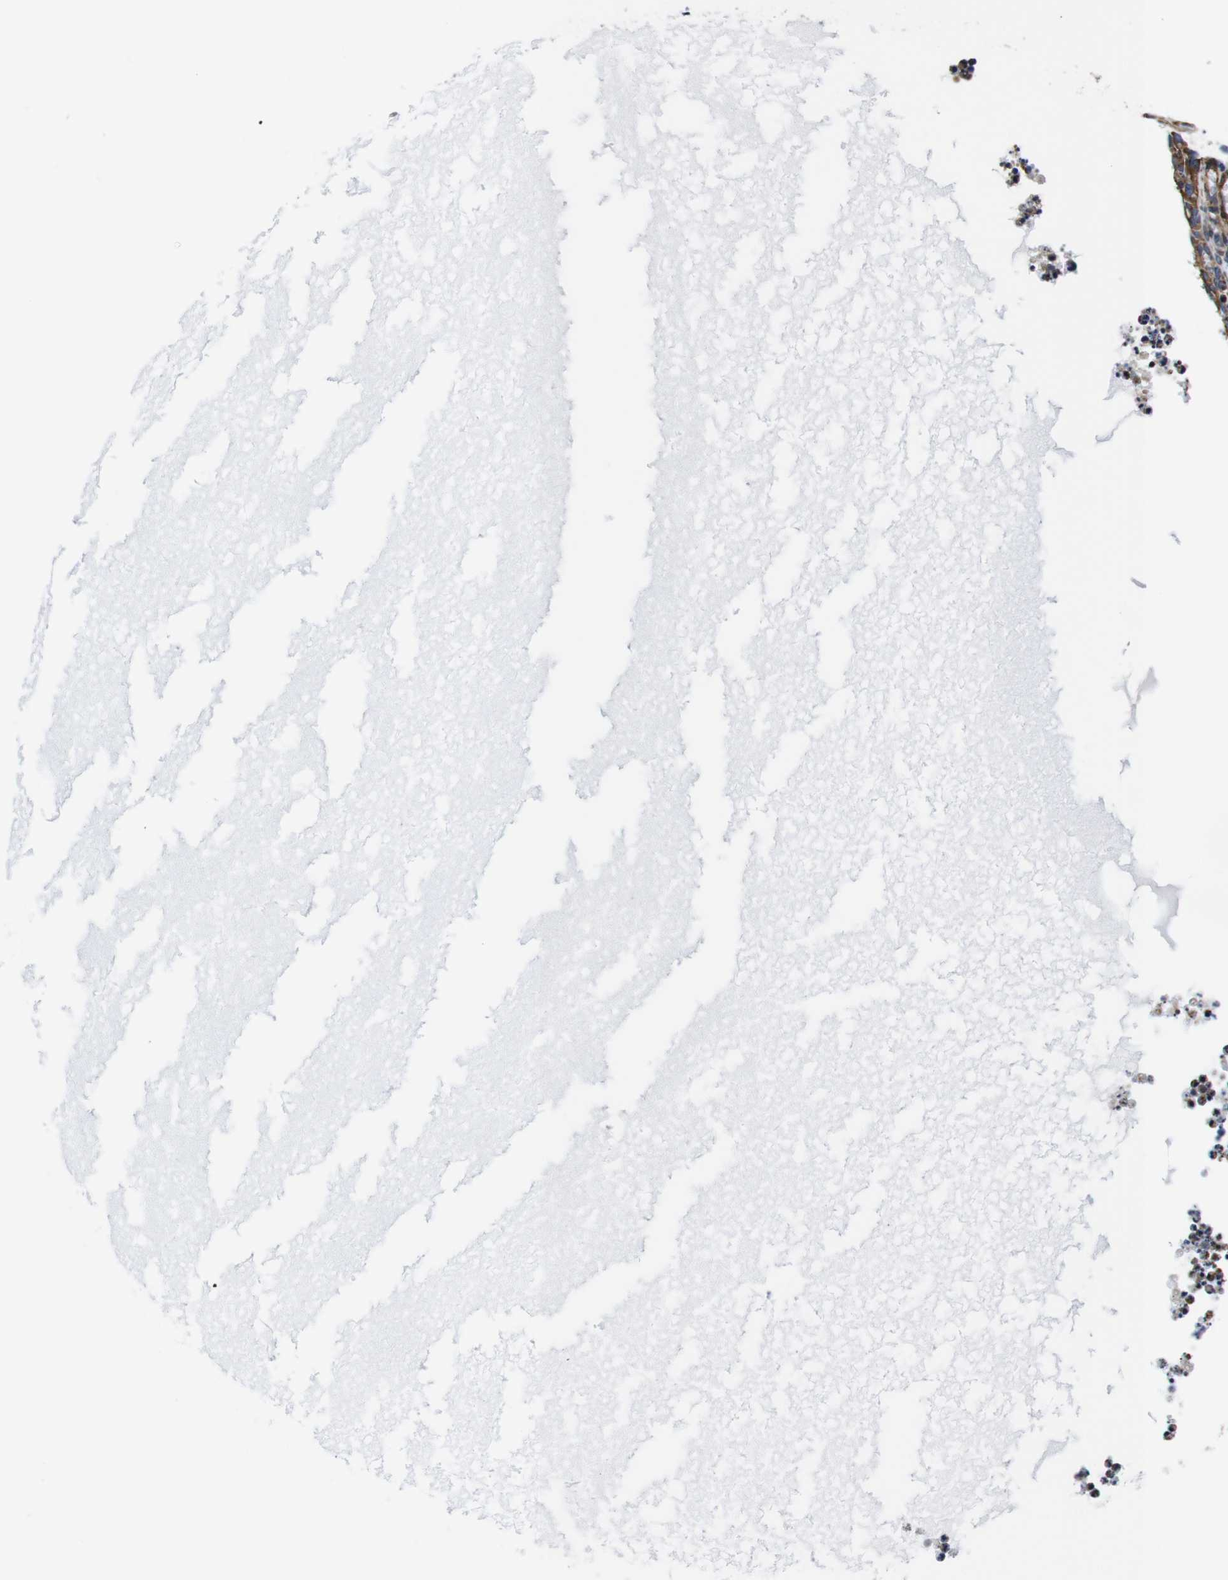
{"staining": {"intensity": "moderate", "quantity": ">75%", "location": "cytoplasmic/membranous"}, "tissue": "ovary", "cell_type": "Ovarian stroma cells", "image_type": "normal", "snomed": [{"axis": "morphology", "description": "Normal tissue, NOS"}, {"axis": "topography", "description": "Ovary"}], "caption": "Protein staining demonstrates moderate cytoplasmic/membranous staining in about >75% of ovarian stroma cells in benign ovary.", "gene": "WNT10A", "patient": {"sex": "female", "age": 35}}